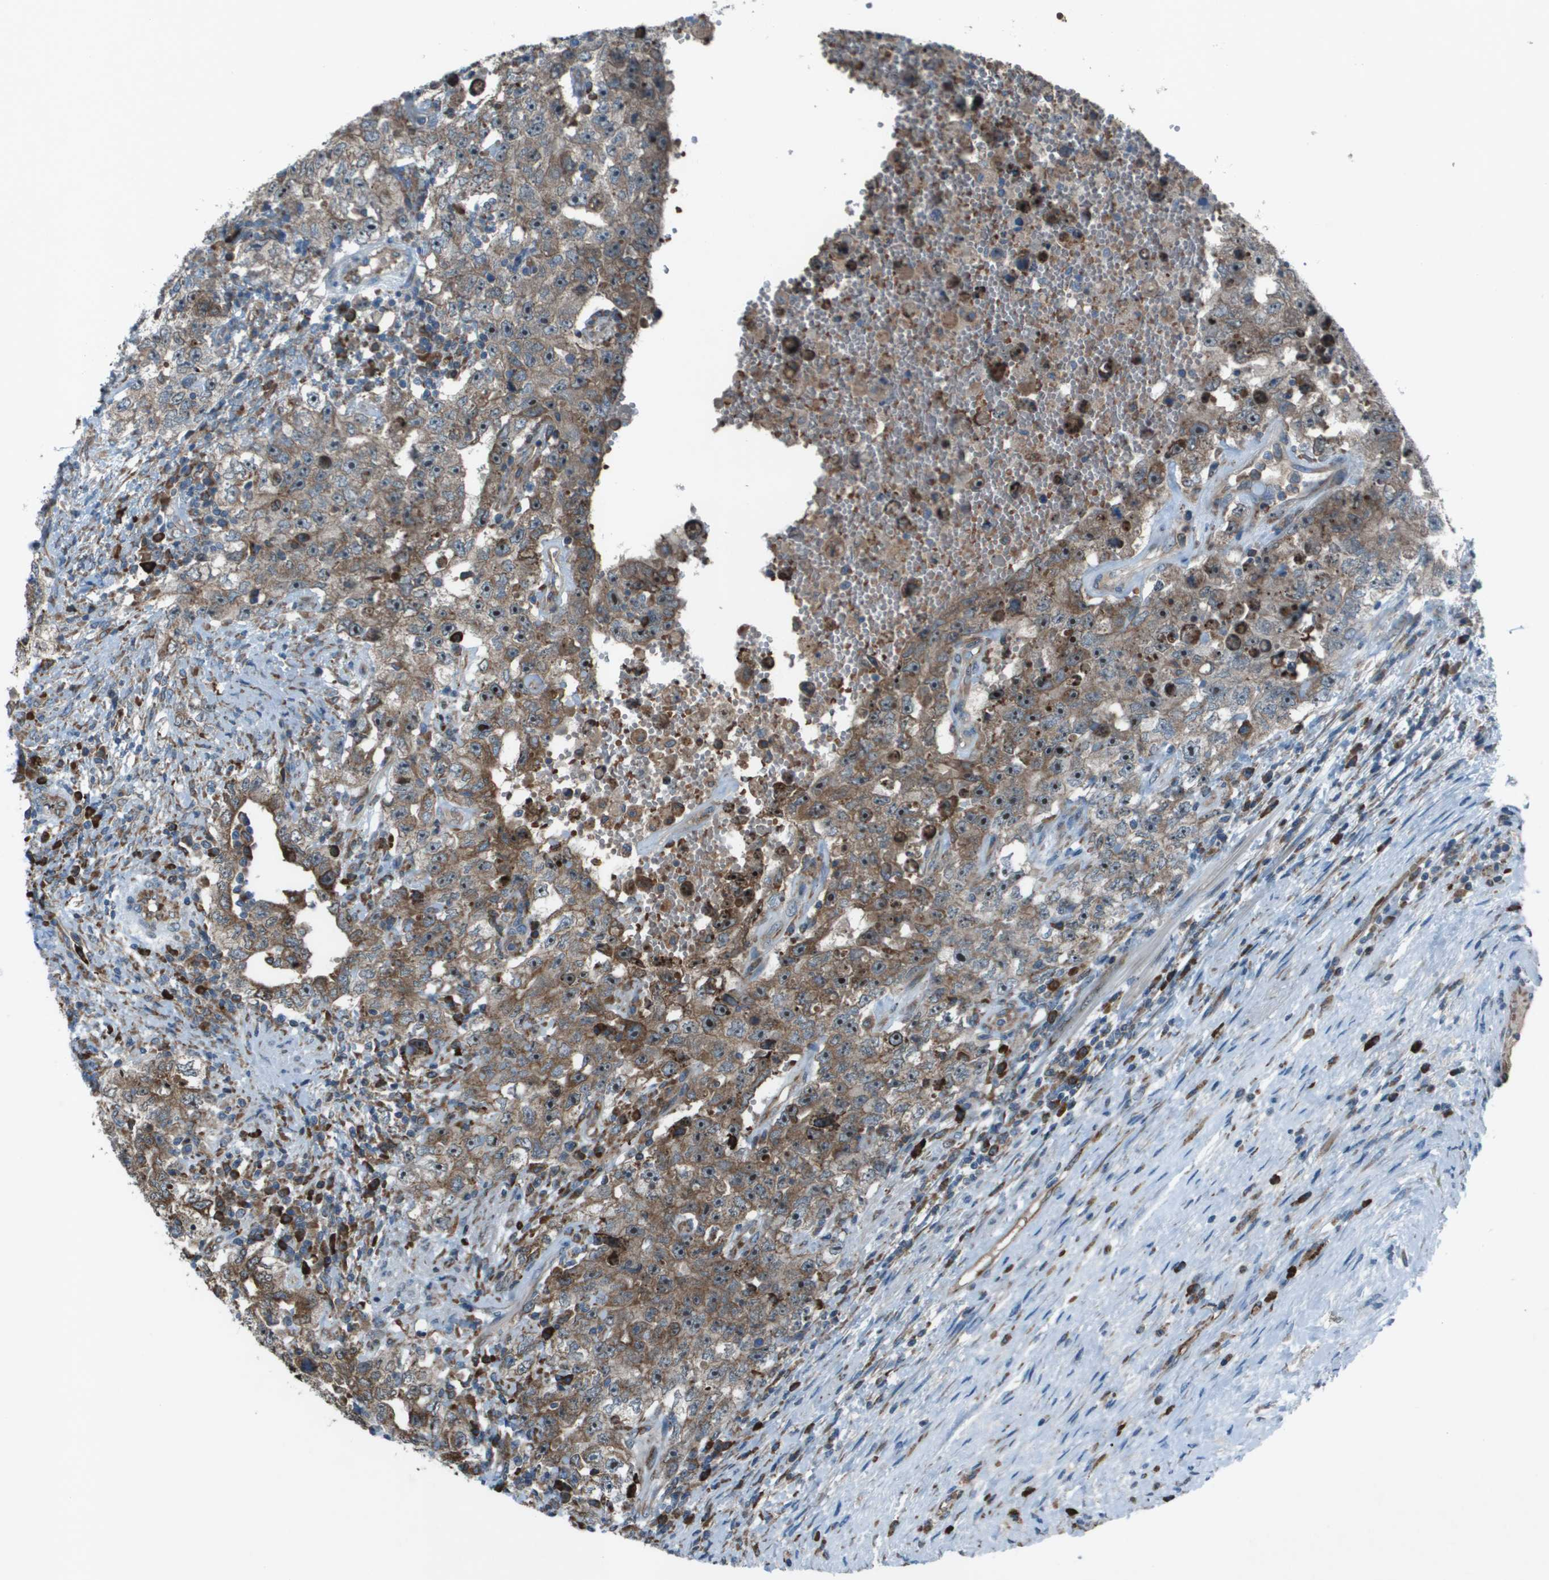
{"staining": {"intensity": "moderate", "quantity": "25%-75%", "location": "cytoplasmic/membranous,nuclear"}, "tissue": "testis cancer", "cell_type": "Tumor cells", "image_type": "cancer", "snomed": [{"axis": "morphology", "description": "Carcinoma, Embryonal, NOS"}, {"axis": "topography", "description": "Testis"}], "caption": "Tumor cells display medium levels of moderate cytoplasmic/membranous and nuclear expression in approximately 25%-75% of cells in human testis cancer. Using DAB (brown) and hematoxylin (blue) stains, captured at high magnification using brightfield microscopy.", "gene": "UTS2", "patient": {"sex": "male", "age": 26}}